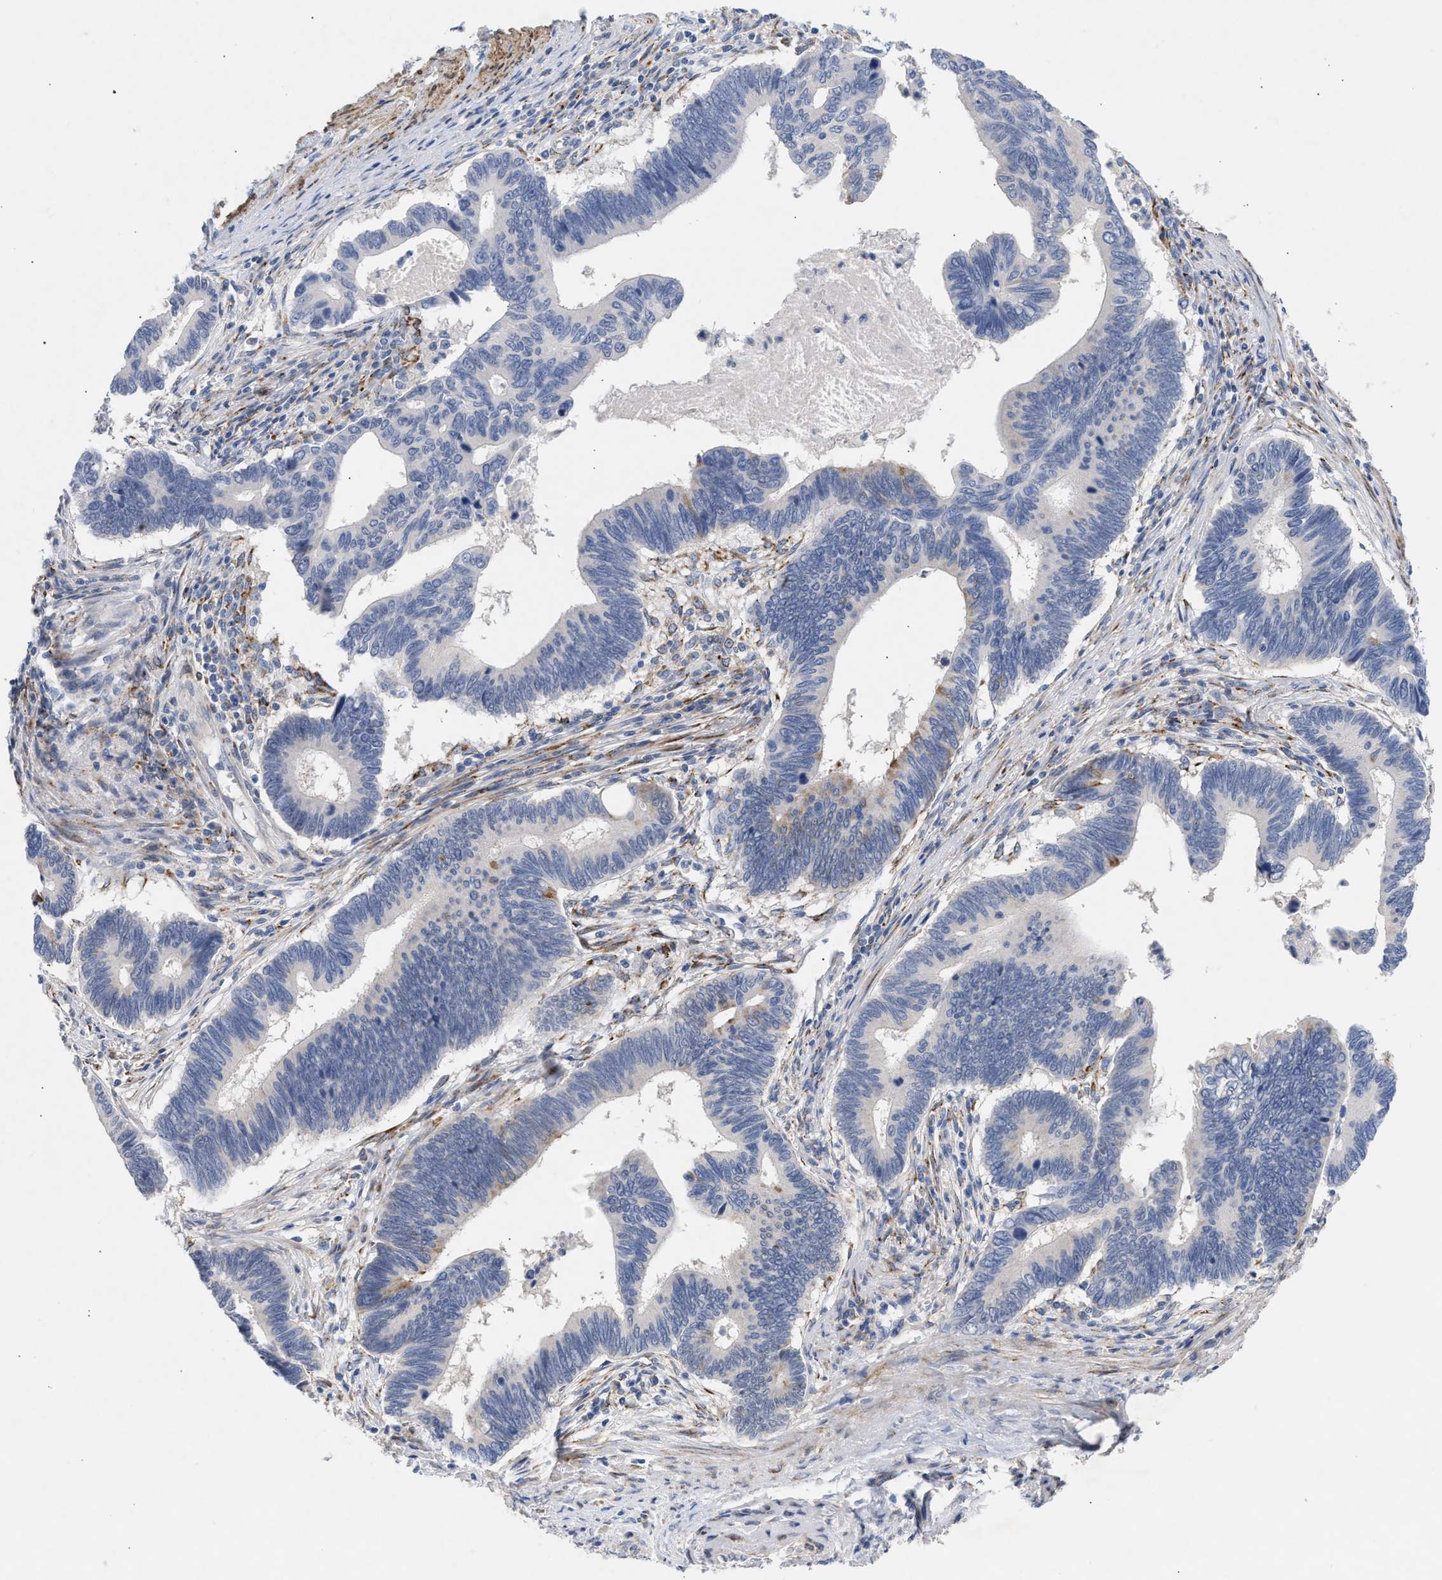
{"staining": {"intensity": "negative", "quantity": "none", "location": "none"}, "tissue": "pancreatic cancer", "cell_type": "Tumor cells", "image_type": "cancer", "snomed": [{"axis": "morphology", "description": "Adenocarcinoma, NOS"}, {"axis": "topography", "description": "Pancreas"}], "caption": "Adenocarcinoma (pancreatic) stained for a protein using immunohistochemistry demonstrates no expression tumor cells.", "gene": "SELENOM", "patient": {"sex": "female", "age": 70}}